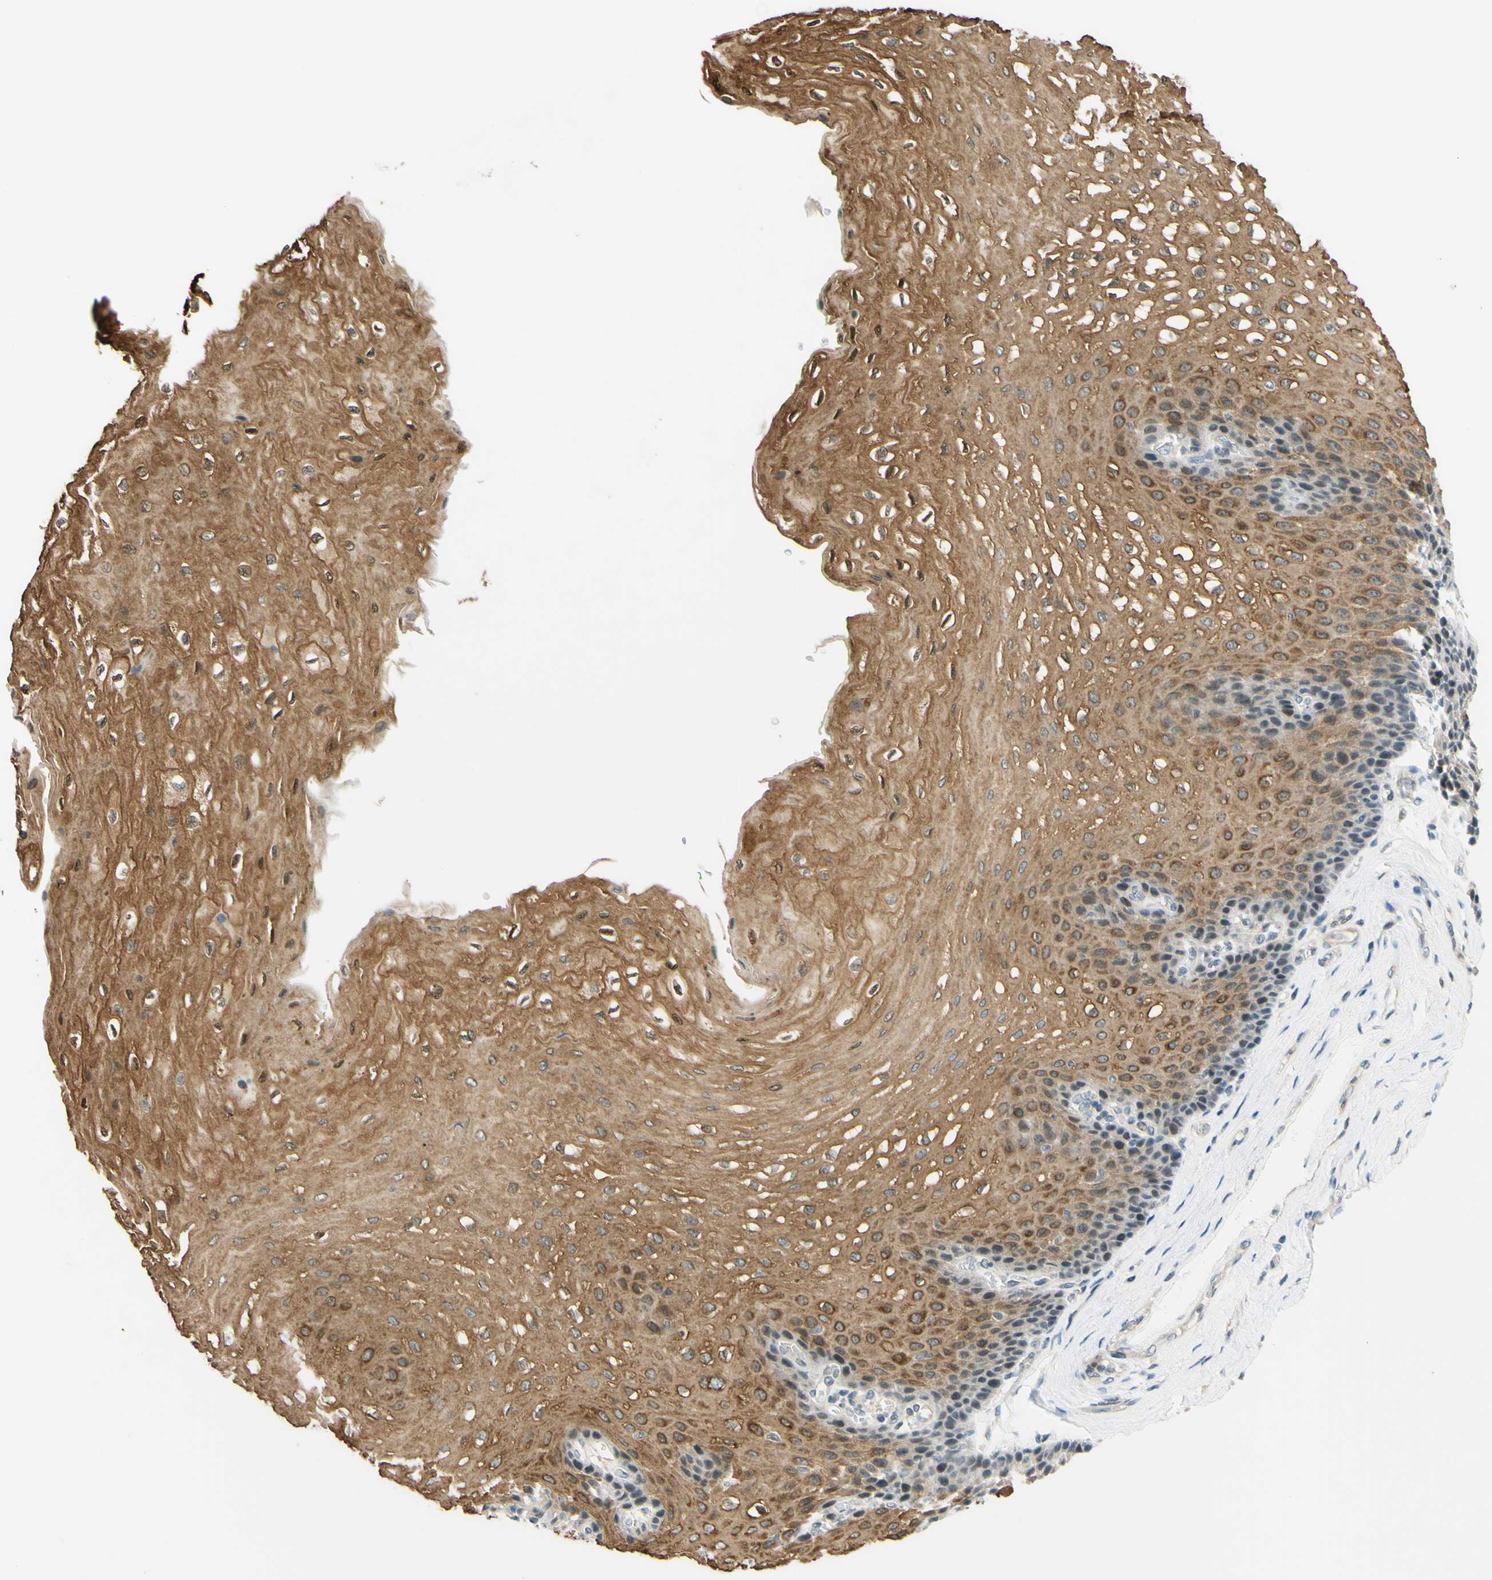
{"staining": {"intensity": "moderate", "quantity": ">75%", "location": "cytoplasmic/membranous"}, "tissue": "esophagus", "cell_type": "Squamous epithelial cells", "image_type": "normal", "snomed": [{"axis": "morphology", "description": "Normal tissue, NOS"}, {"axis": "topography", "description": "Esophagus"}], "caption": "Squamous epithelial cells exhibit medium levels of moderate cytoplasmic/membranous positivity in about >75% of cells in benign human esophagus.", "gene": "C2CD2L", "patient": {"sex": "female", "age": 72}}